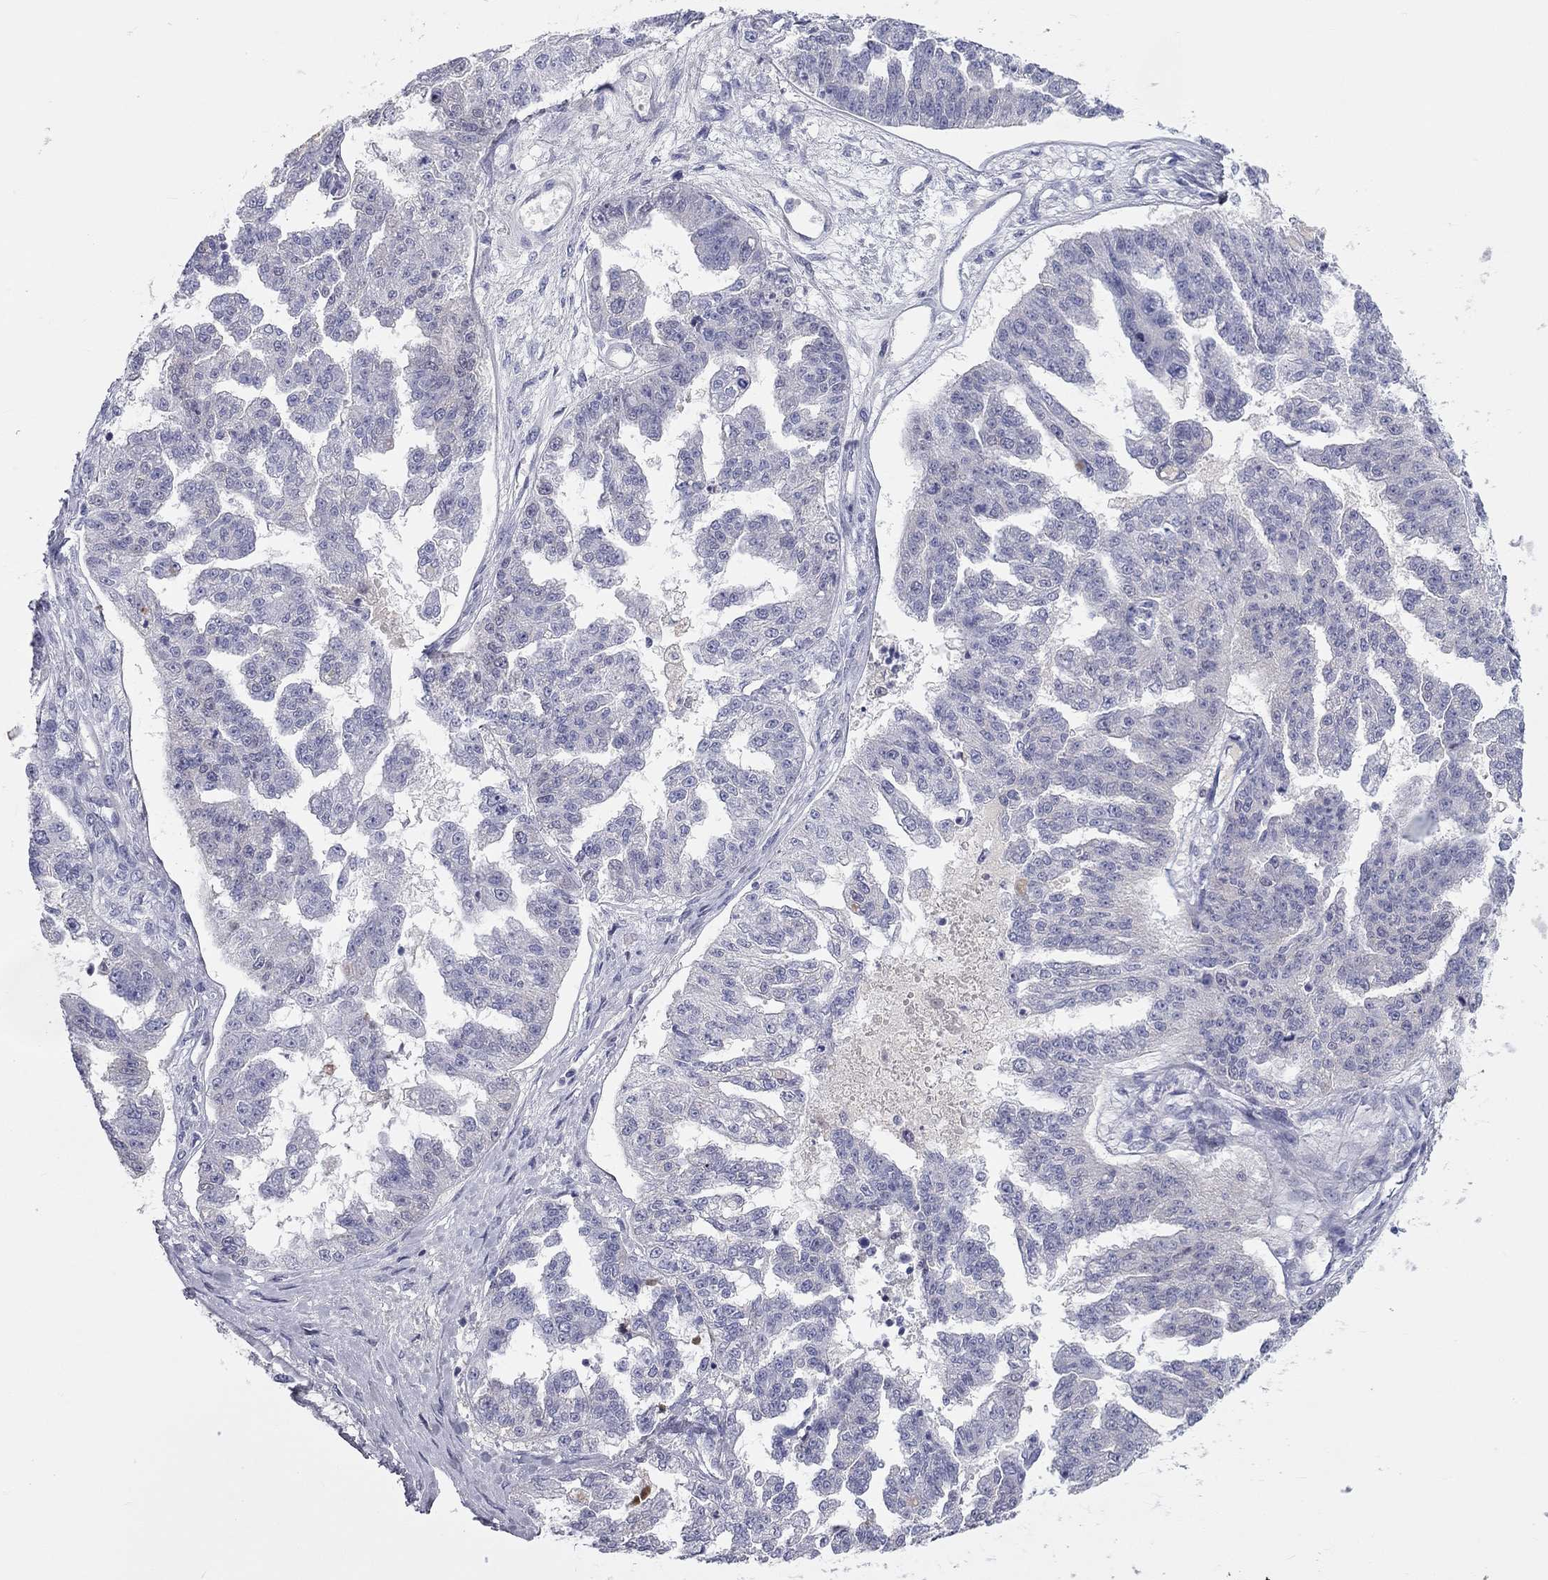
{"staining": {"intensity": "negative", "quantity": "none", "location": "none"}, "tissue": "ovarian cancer", "cell_type": "Tumor cells", "image_type": "cancer", "snomed": [{"axis": "morphology", "description": "Cystadenocarcinoma, serous, NOS"}, {"axis": "topography", "description": "Ovary"}], "caption": "Protein analysis of serous cystadenocarcinoma (ovarian) shows no significant expression in tumor cells. (Stains: DAB (3,3'-diaminobenzidine) immunohistochemistry with hematoxylin counter stain, Microscopy: brightfield microscopy at high magnification).", "gene": "ST7L", "patient": {"sex": "female", "age": 58}}